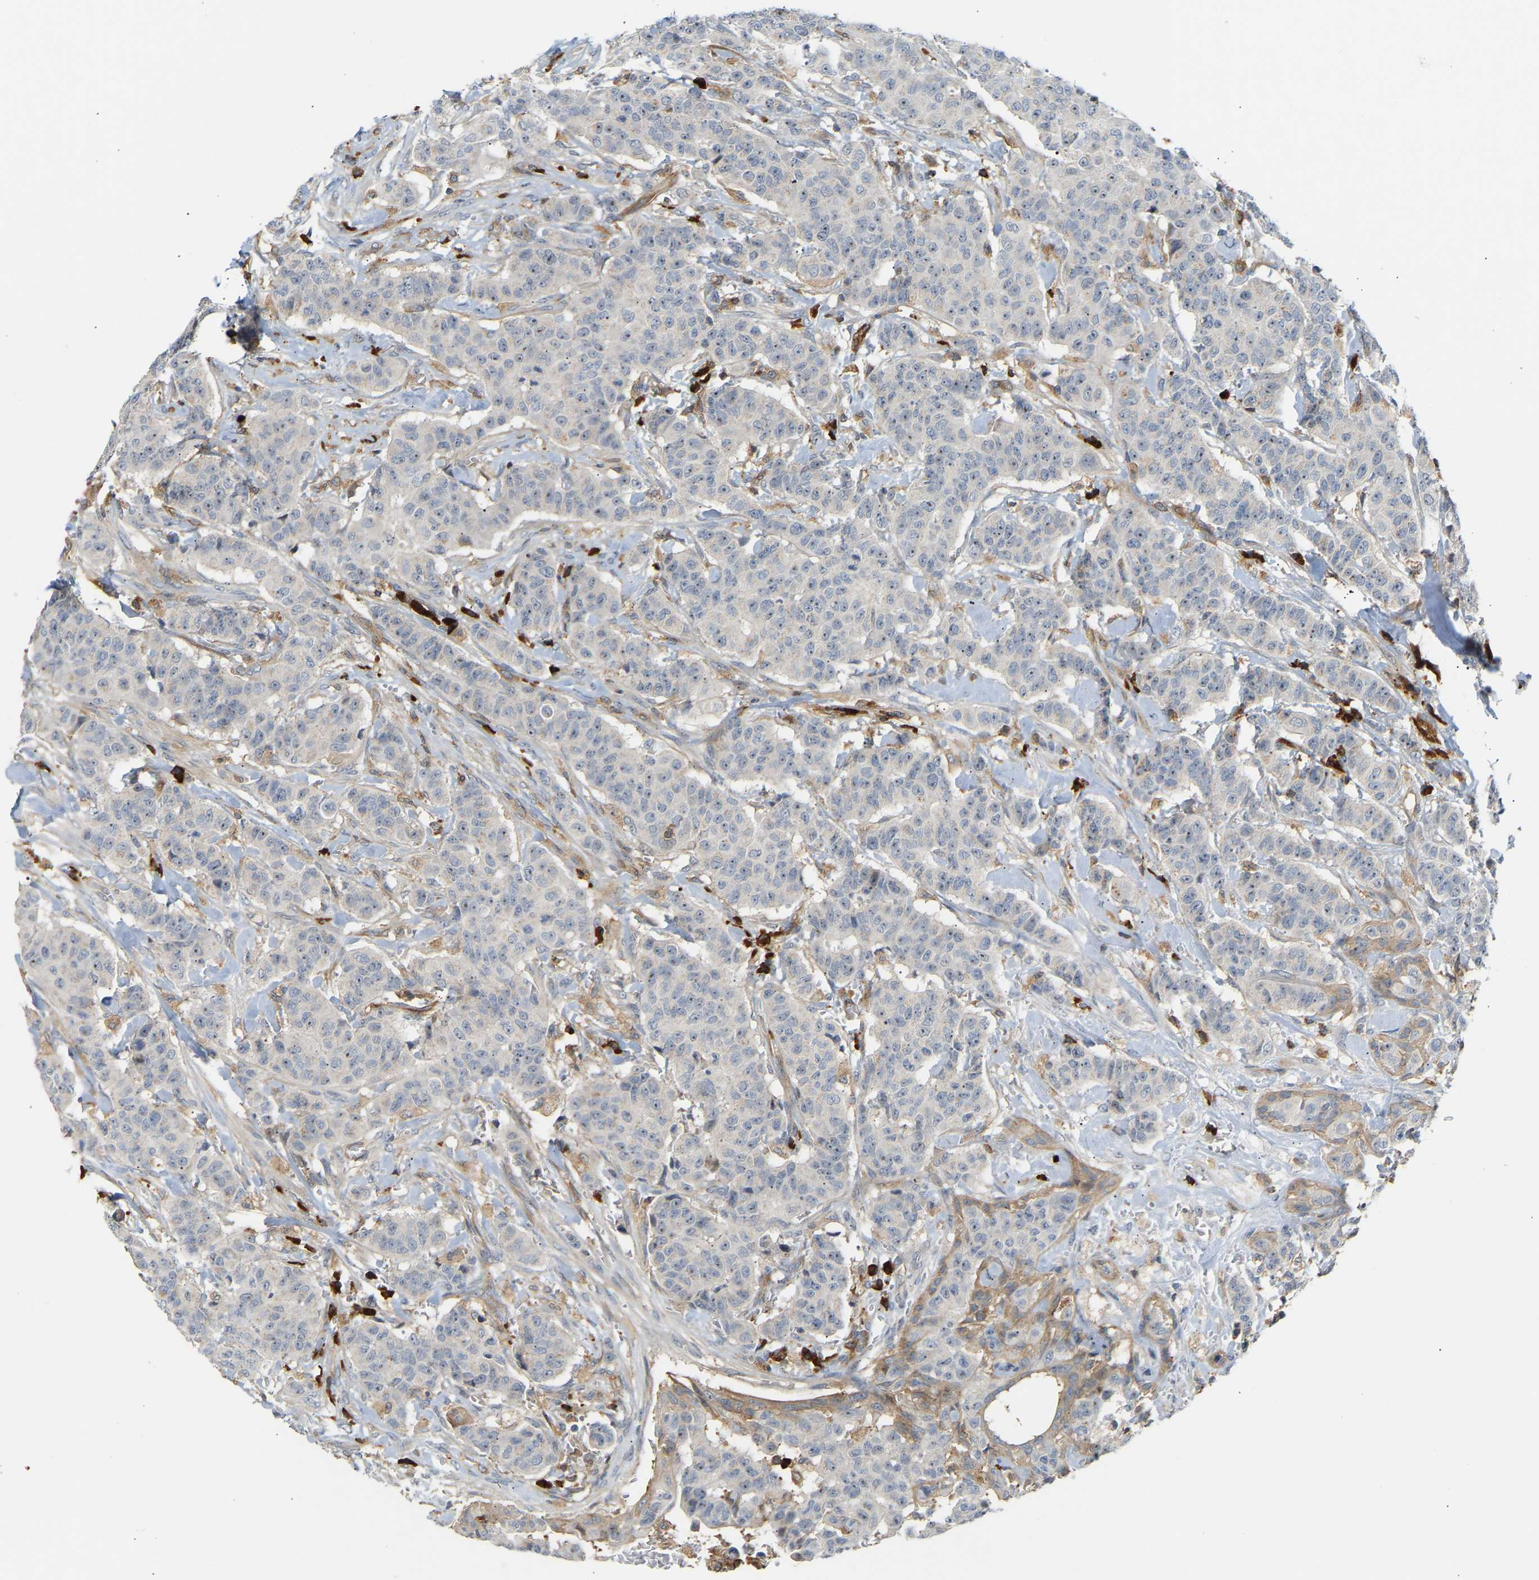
{"staining": {"intensity": "negative", "quantity": "none", "location": "none"}, "tissue": "breast cancer", "cell_type": "Tumor cells", "image_type": "cancer", "snomed": [{"axis": "morphology", "description": "Normal tissue, NOS"}, {"axis": "morphology", "description": "Duct carcinoma"}, {"axis": "topography", "description": "Breast"}], "caption": "Immunohistochemistry histopathology image of infiltrating ductal carcinoma (breast) stained for a protein (brown), which shows no positivity in tumor cells.", "gene": "PLCG2", "patient": {"sex": "female", "age": 40}}